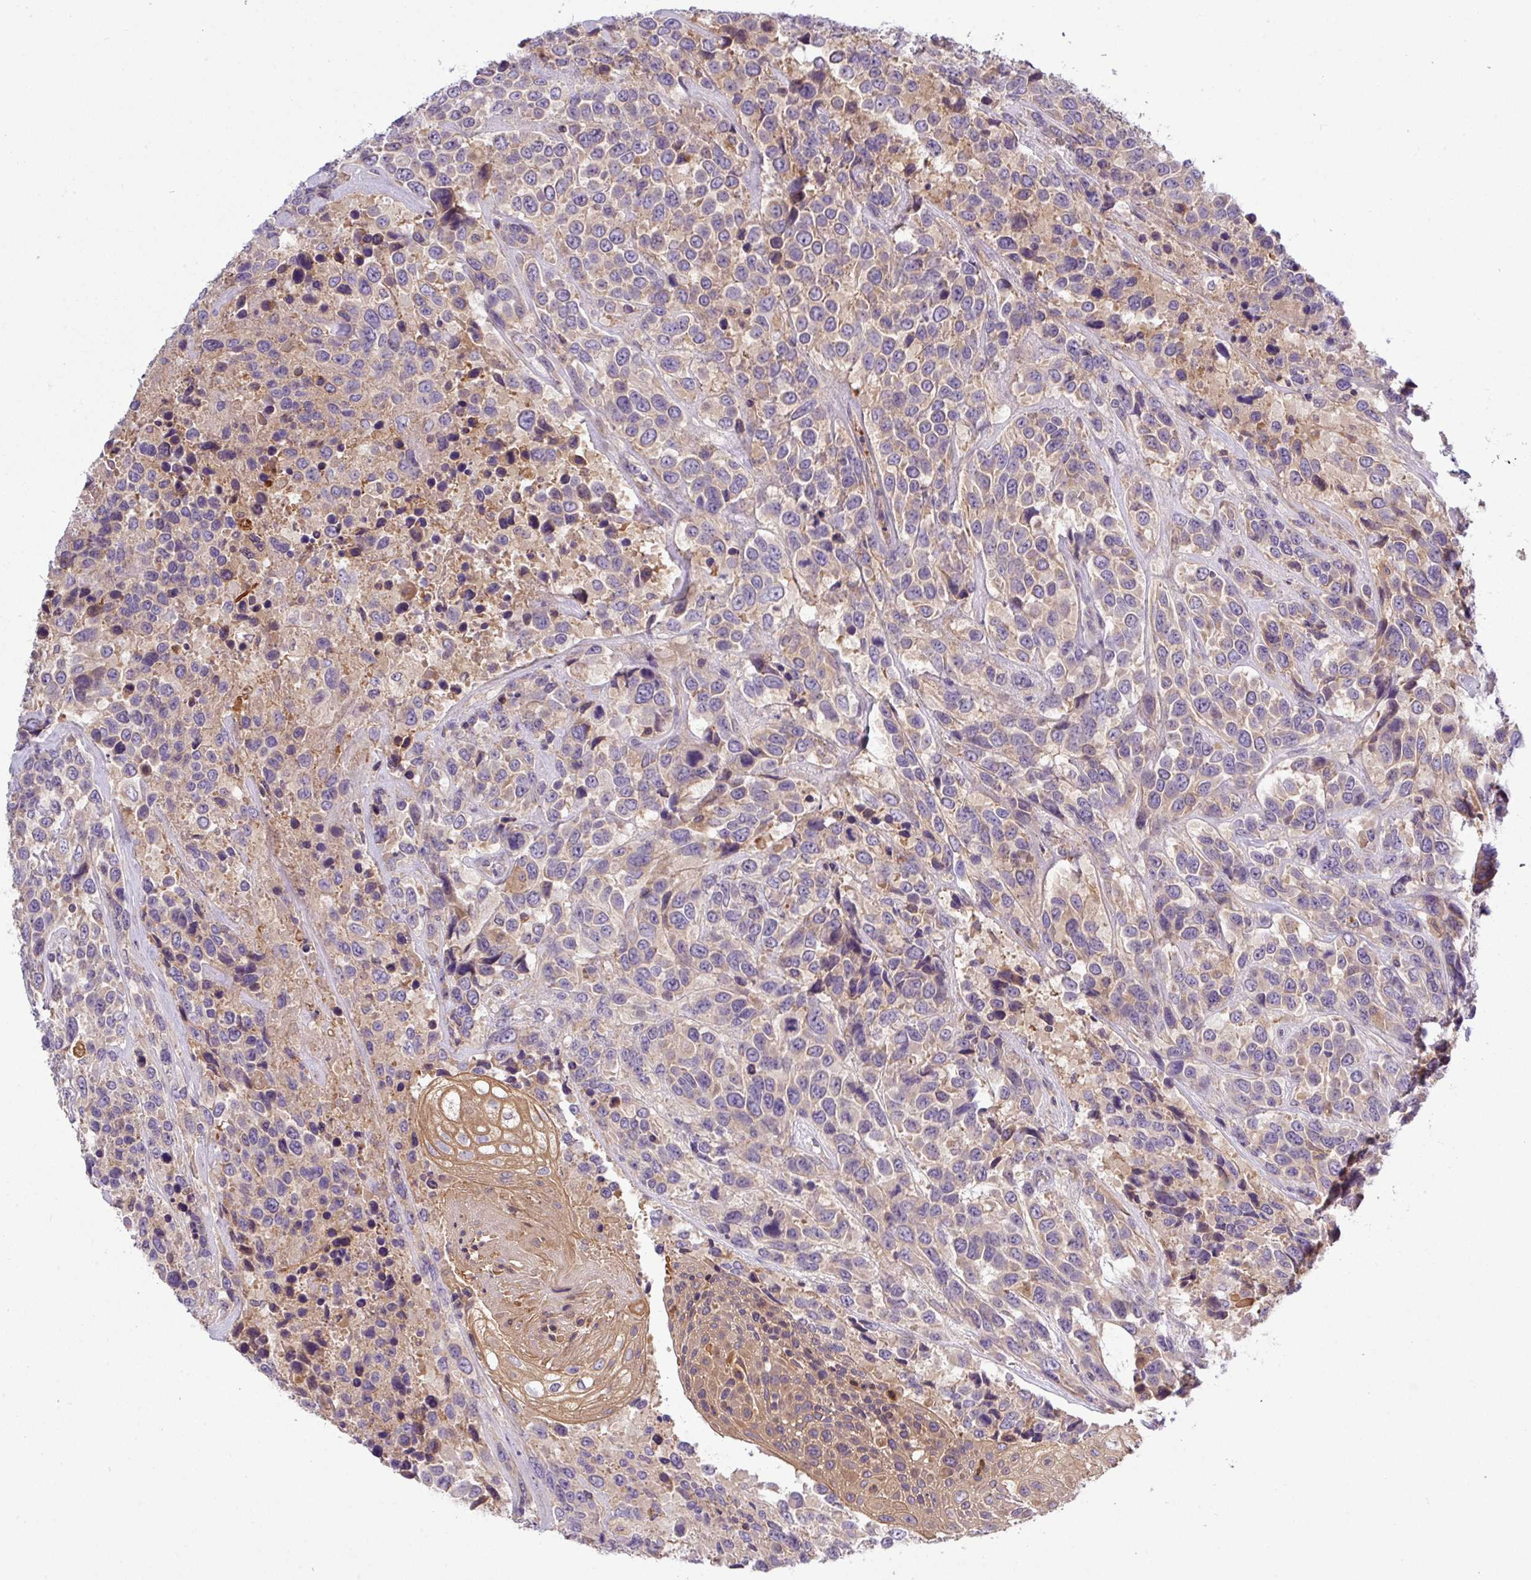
{"staining": {"intensity": "weak", "quantity": "25%-75%", "location": "cytoplasmic/membranous"}, "tissue": "urothelial cancer", "cell_type": "Tumor cells", "image_type": "cancer", "snomed": [{"axis": "morphology", "description": "Urothelial carcinoma, High grade"}, {"axis": "topography", "description": "Urinary bladder"}], "caption": "This photomicrograph shows urothelial cancer stained with immunohistochemistry (IHC) to label a protein in brown. The cytoplasmic/membranous of tumor cells show weak positivity for the protein. Nuclei are counter-stained blue.", "gene": "TMEM62", "patient": {"sex": "female", "age": 70}}